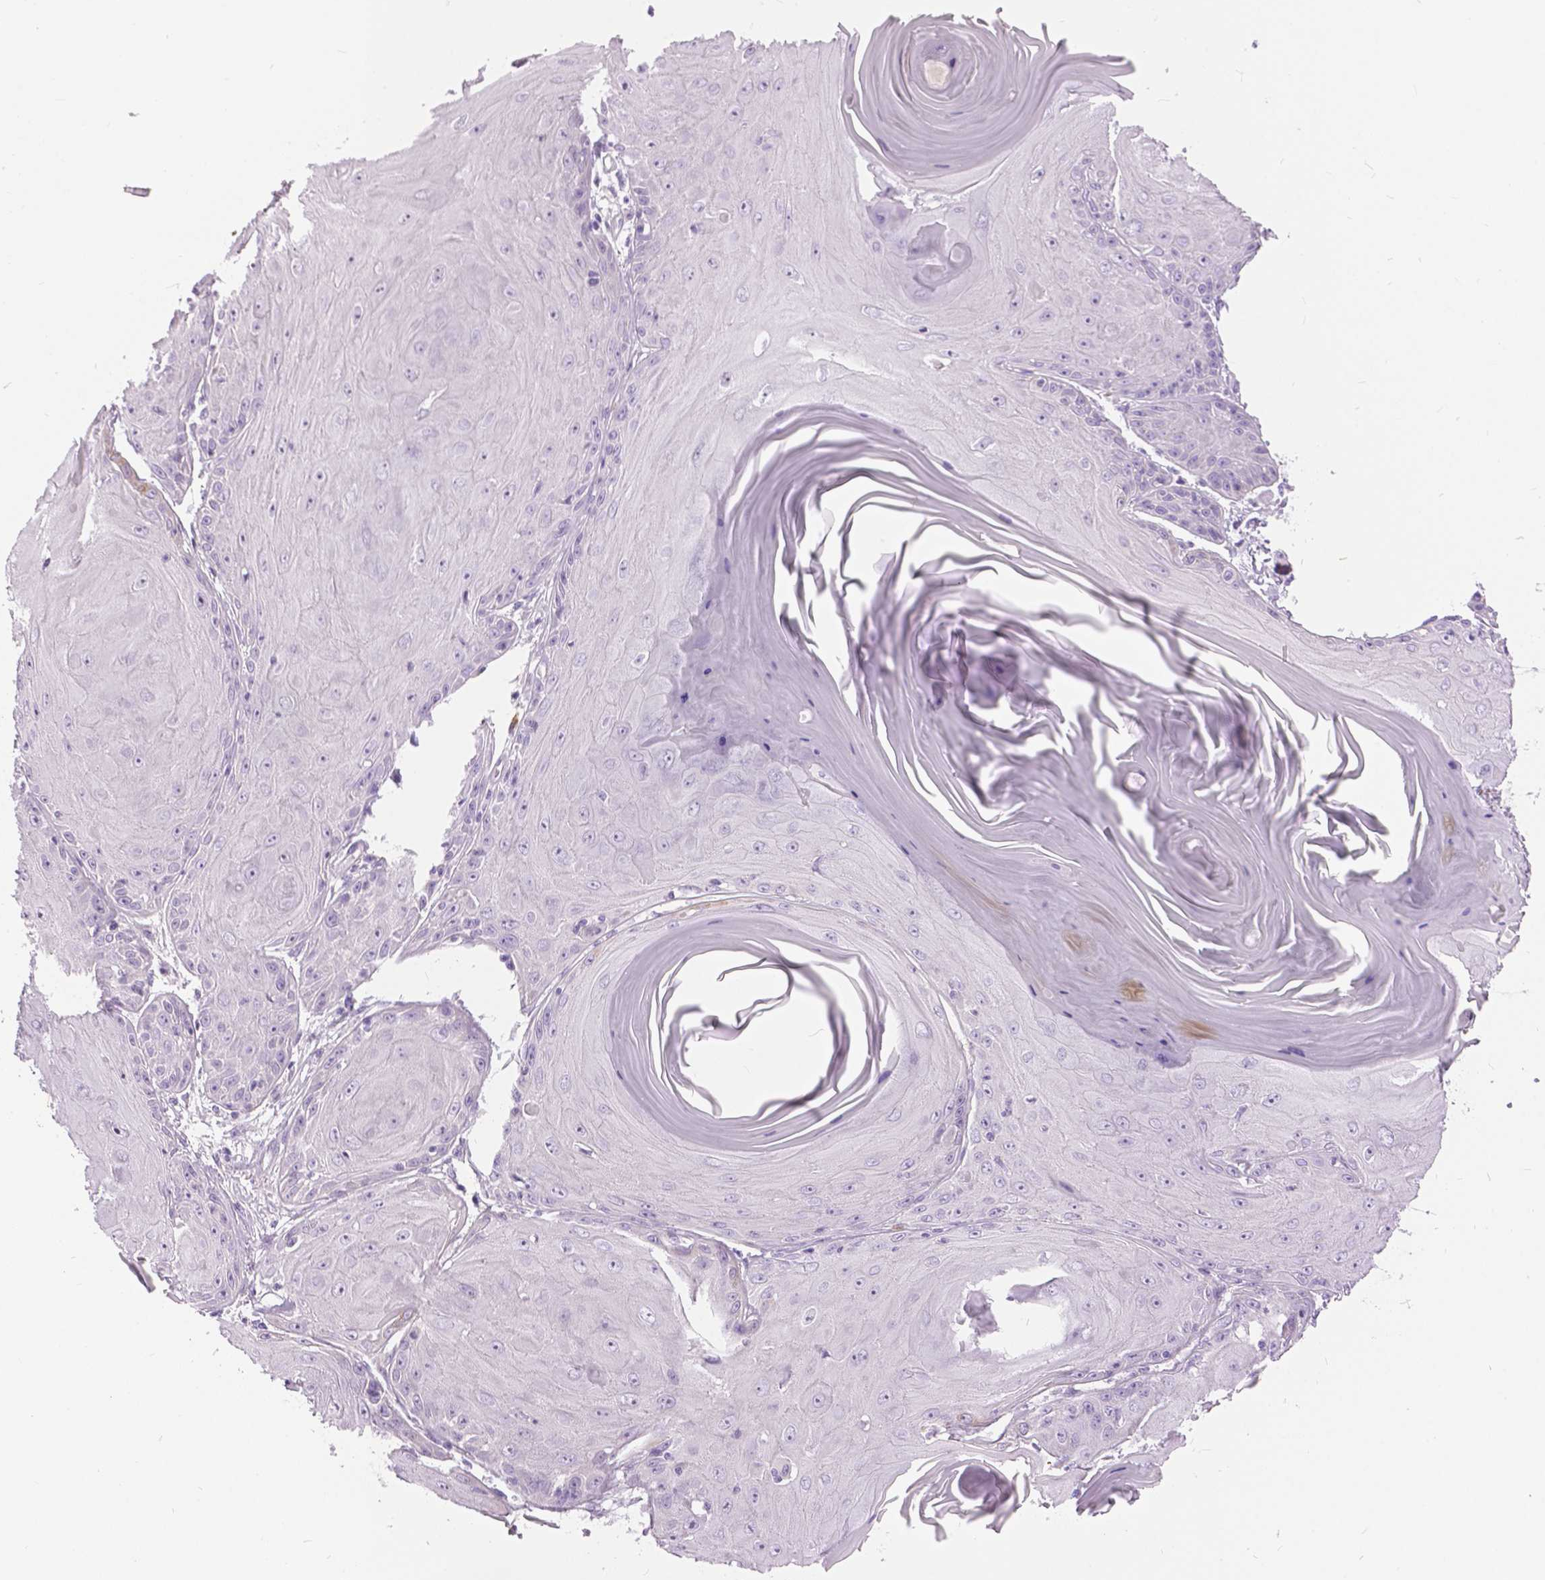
{"staining": {"intensity": "negative", "quantity": "none", "location": "none"}, "tissue": "skin cancer", "cell_type": "Tumor cells", "image_type": "cancer", "snomed": [{"axis": "morphology", "description": "Squamous cell carcinoma, NOS"}, {"axis": "topography", "description": "Skin"}, {"axis": "topography", "description": "Vulva"}], "caption": "There is no significant staining in tumor cells of squamous cell carcinoma (skin). Nuclei are stained in blue.", "gene": "TP53TG5", "patient": {"sex": "female", "age": 85}}